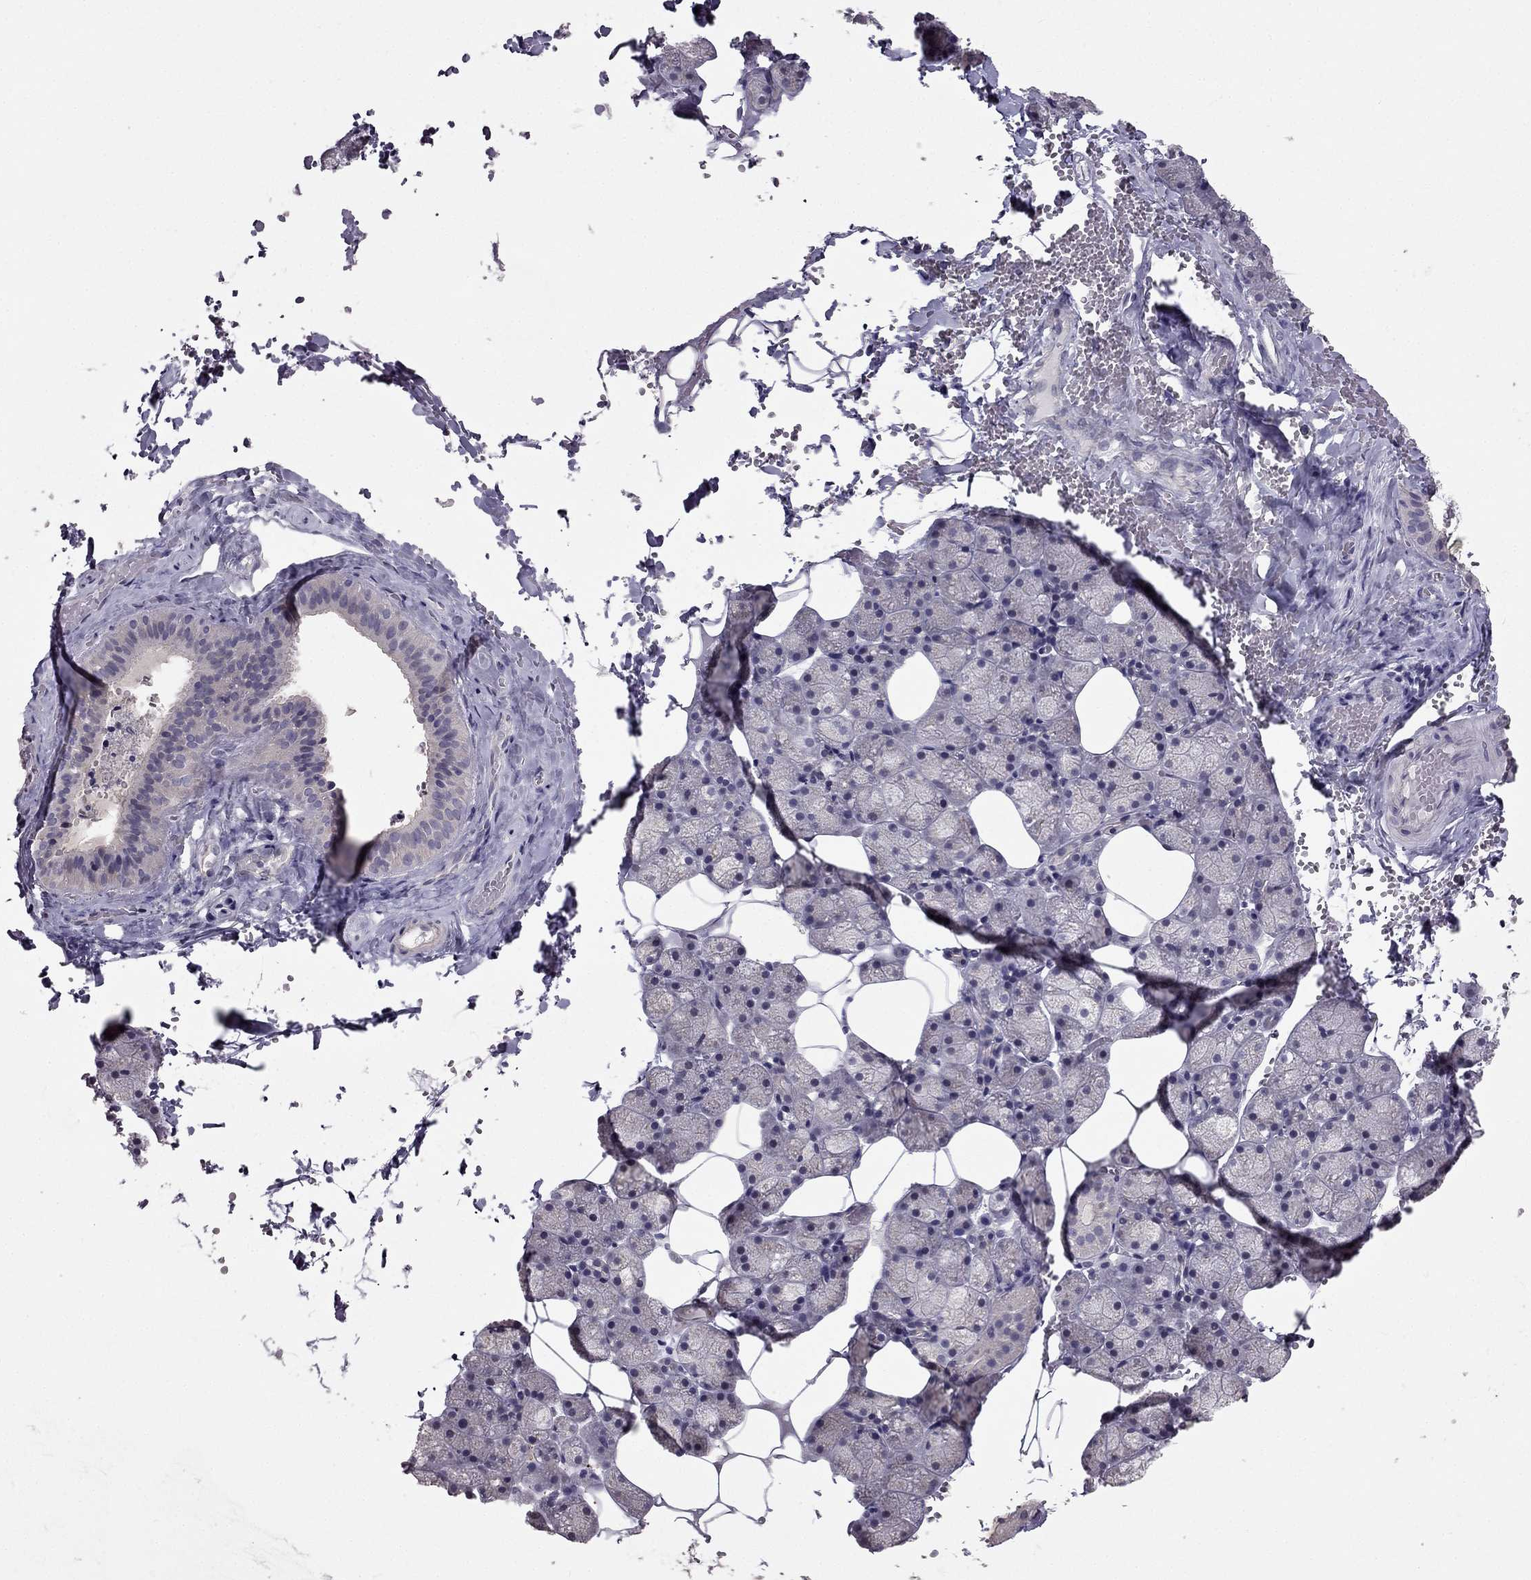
{"staining": {"intensity": "negative", "quantity": "none", "location": "none"}, "tissue": "salivary gland", "cell_type": "Glandular cells", "image_type": "normal", "snomed": [{"axis": "morphology", "description": "Normal tissue, NOS"}, {"axis": "topography", "description": "Salivary gland"}], "caption": "Glandular cells show no significant protein staining in benign salivary gland.", "gene": "HSFX1", "patient": {"sex": "male", "age": 38}}